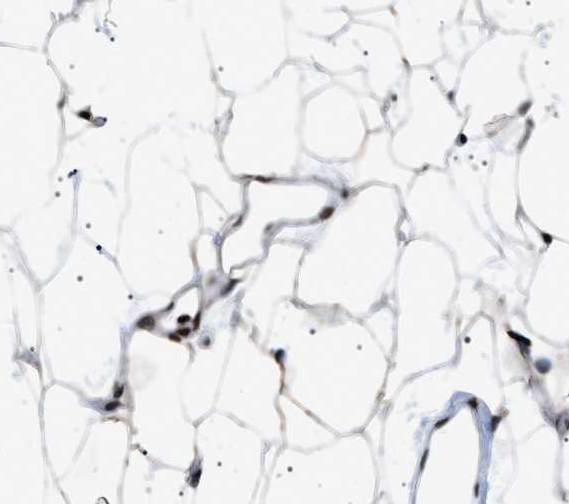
{"staining": {"intensity": "weak", "quantity": "25%-75%", "location": "cytoplasmic/membranous"}, "tissue": "adipose tissue", "cell_type": "Adipocytes", "image_type": "normal", "snomed": [{"axis": "morphology", "description": "Normal tissue, NOS"}, {"axis": "topography", "description": "Breast"}, {"axis": "topography", "description": "Soft tissue"}], "caption": "This photomicrograph reveals IHC staining of benign adipose tissue, with low weak cytoplasmic/membranous positivity in approximately 25%-75% of adipocytes.", "gene": "CWC25", "patient": {"sex": "female", "age": 75}}